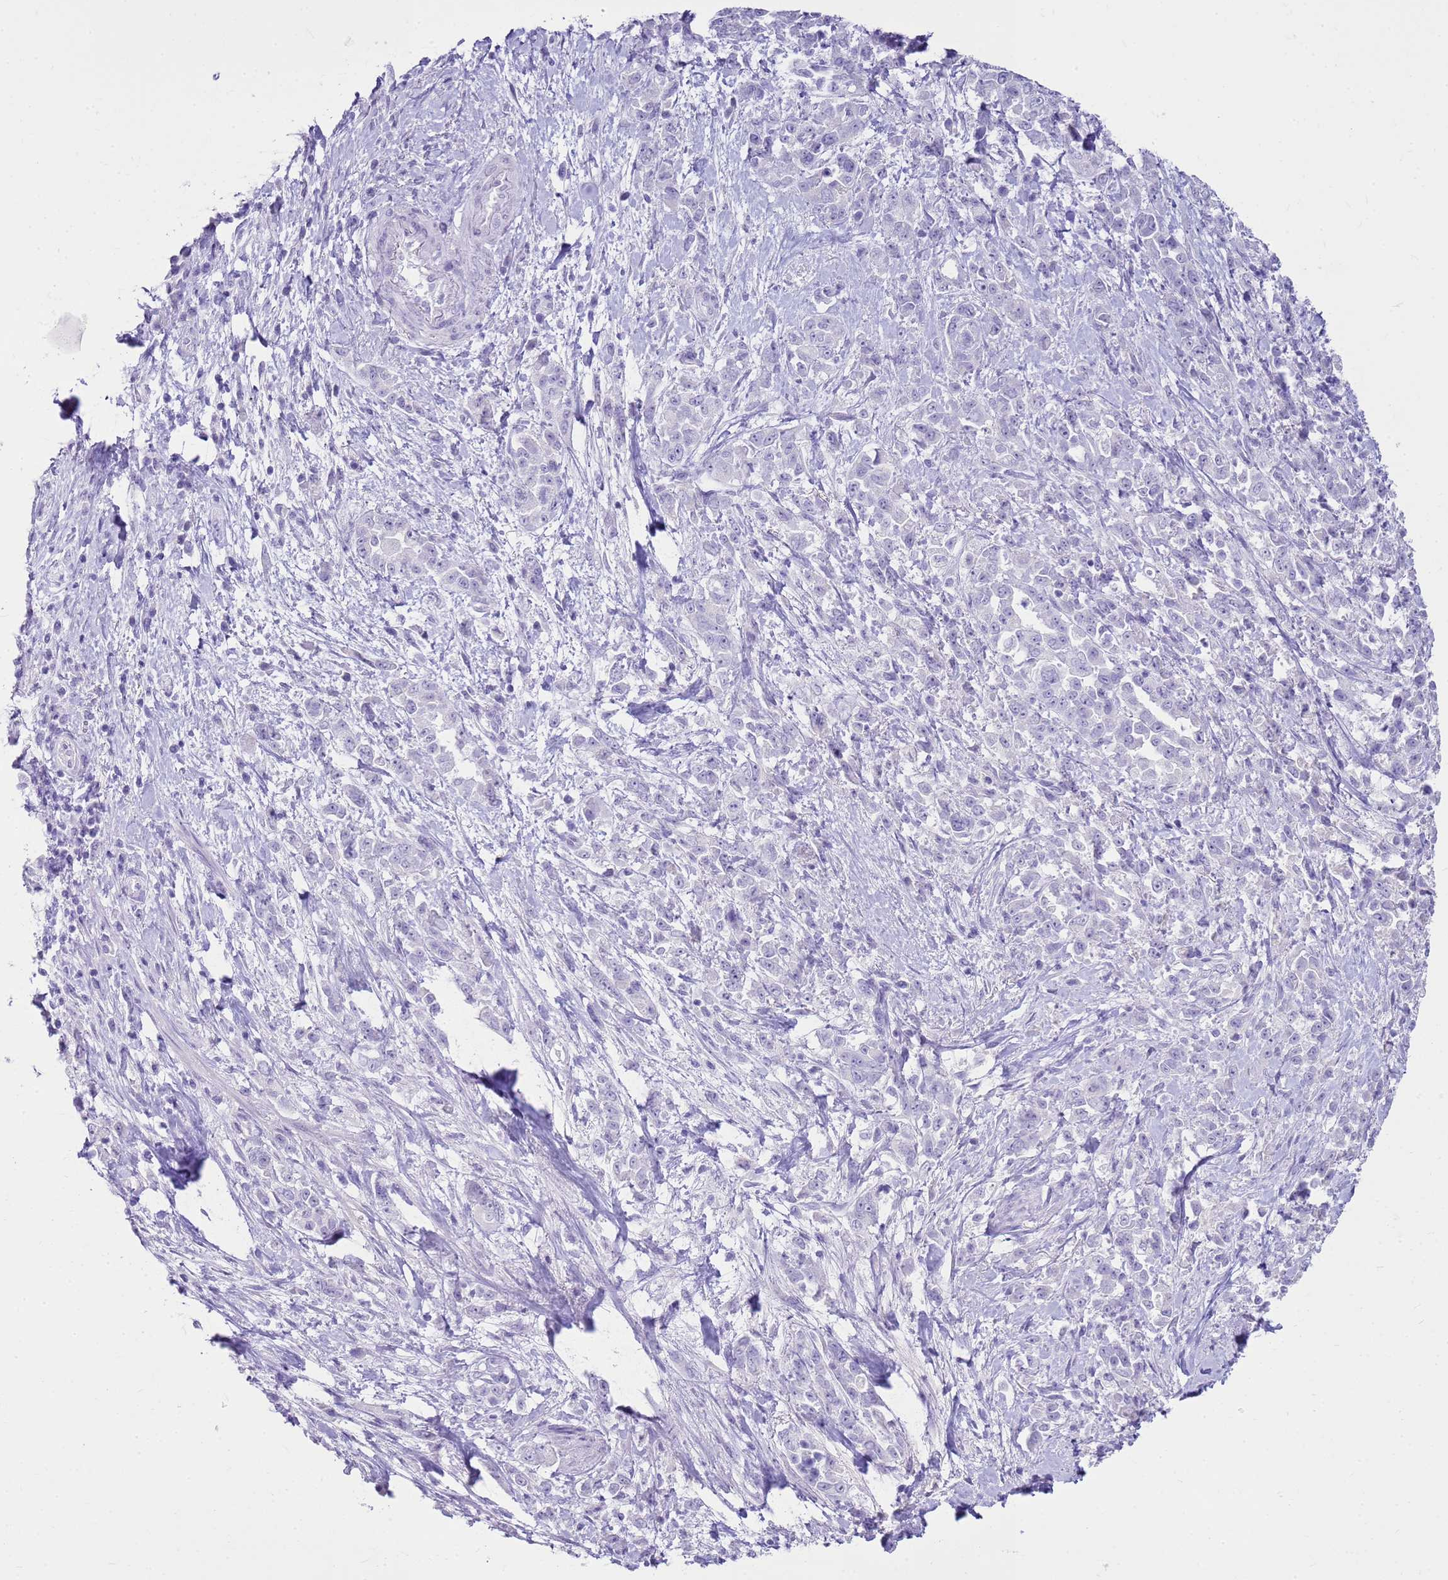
{"staining": {"intensity": "negative", "quantity": "none", "location": "none"}, "tissue": "pancreatic cancer", "cell_type": "Tumor cells", "image_type": "cancer", "snomed": [{"axis": "morphology", "description": "Normal tissue, NOS"}, {"axis": "morphology", "description": "Adenocarcinoma, NOS"}, {"axis": "topography", "description": "Pancreas"}], "caption": "Tumor cells are negative for protein expression in human pancreatic cancer (adenocarcinoma).", "gene": "CA8", "patient": {"sex": "female", "age": 64}}